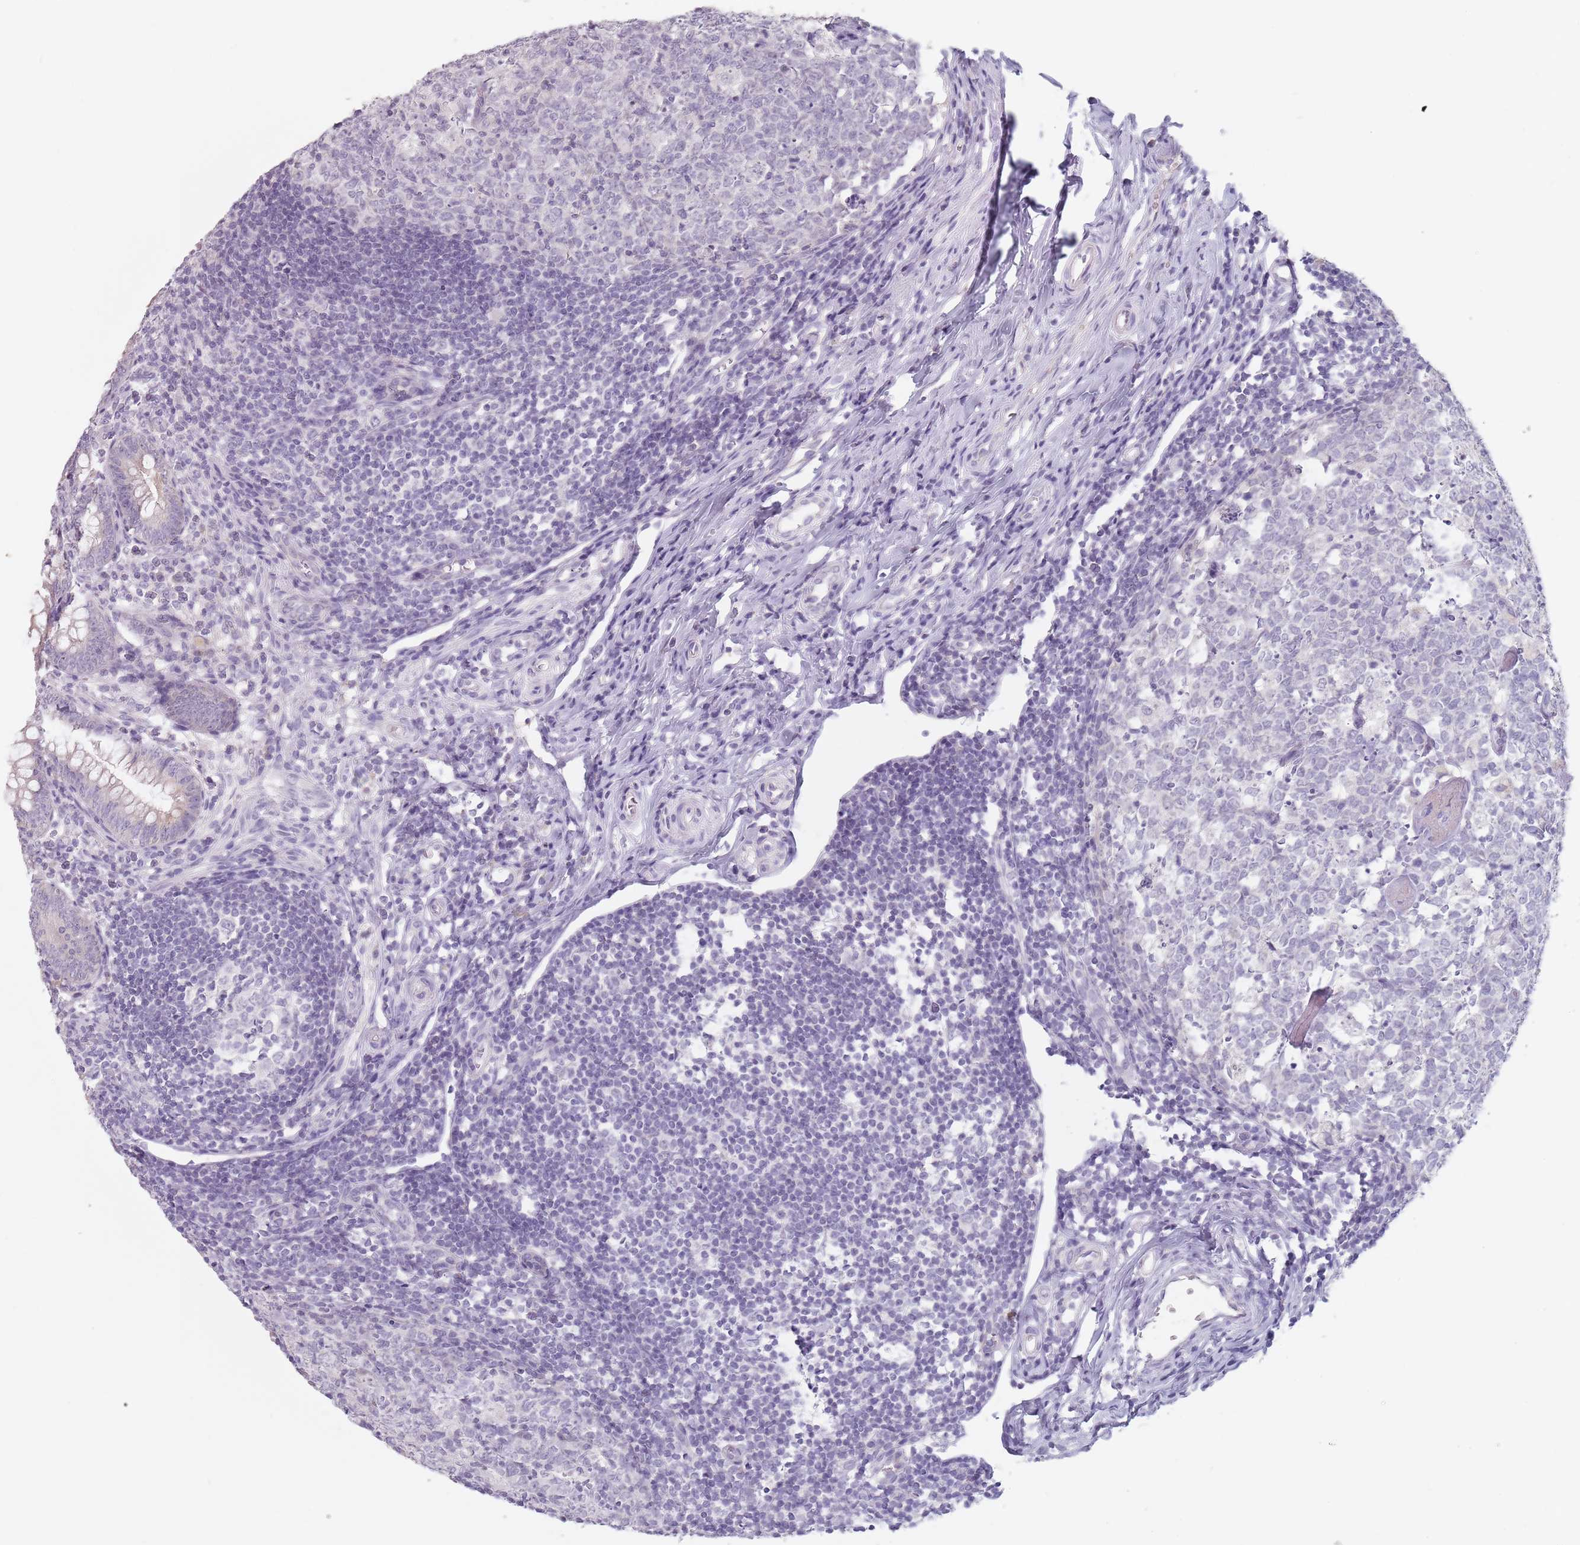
{"staining": {"intensity": "moderate", "quantity": "<25%", "location": "cytoplasmic/membranous"}, "tissue": "appendix", "cell_type": "Glandular cells", "image_type": "normal", "snomed": [{"axis": "morphology", "description": "Normal tissue, NOS"}, {"axis": "topography", "description": "Appendix"}], "caption": "Brown immunohistochemical staining in benign human appendix exhibits moderate cytoplasmic/membranous expression in about <25% of glandular cells. The staining was performed using DAB (3,3'-diaminobenzidine) to visualize the protein expression in brown, while the nuclei were stained in blue with hematoxylin (Magnification: 20x).", "gene": "CEP19", "patient": {"sex": "male", "age": 14}}